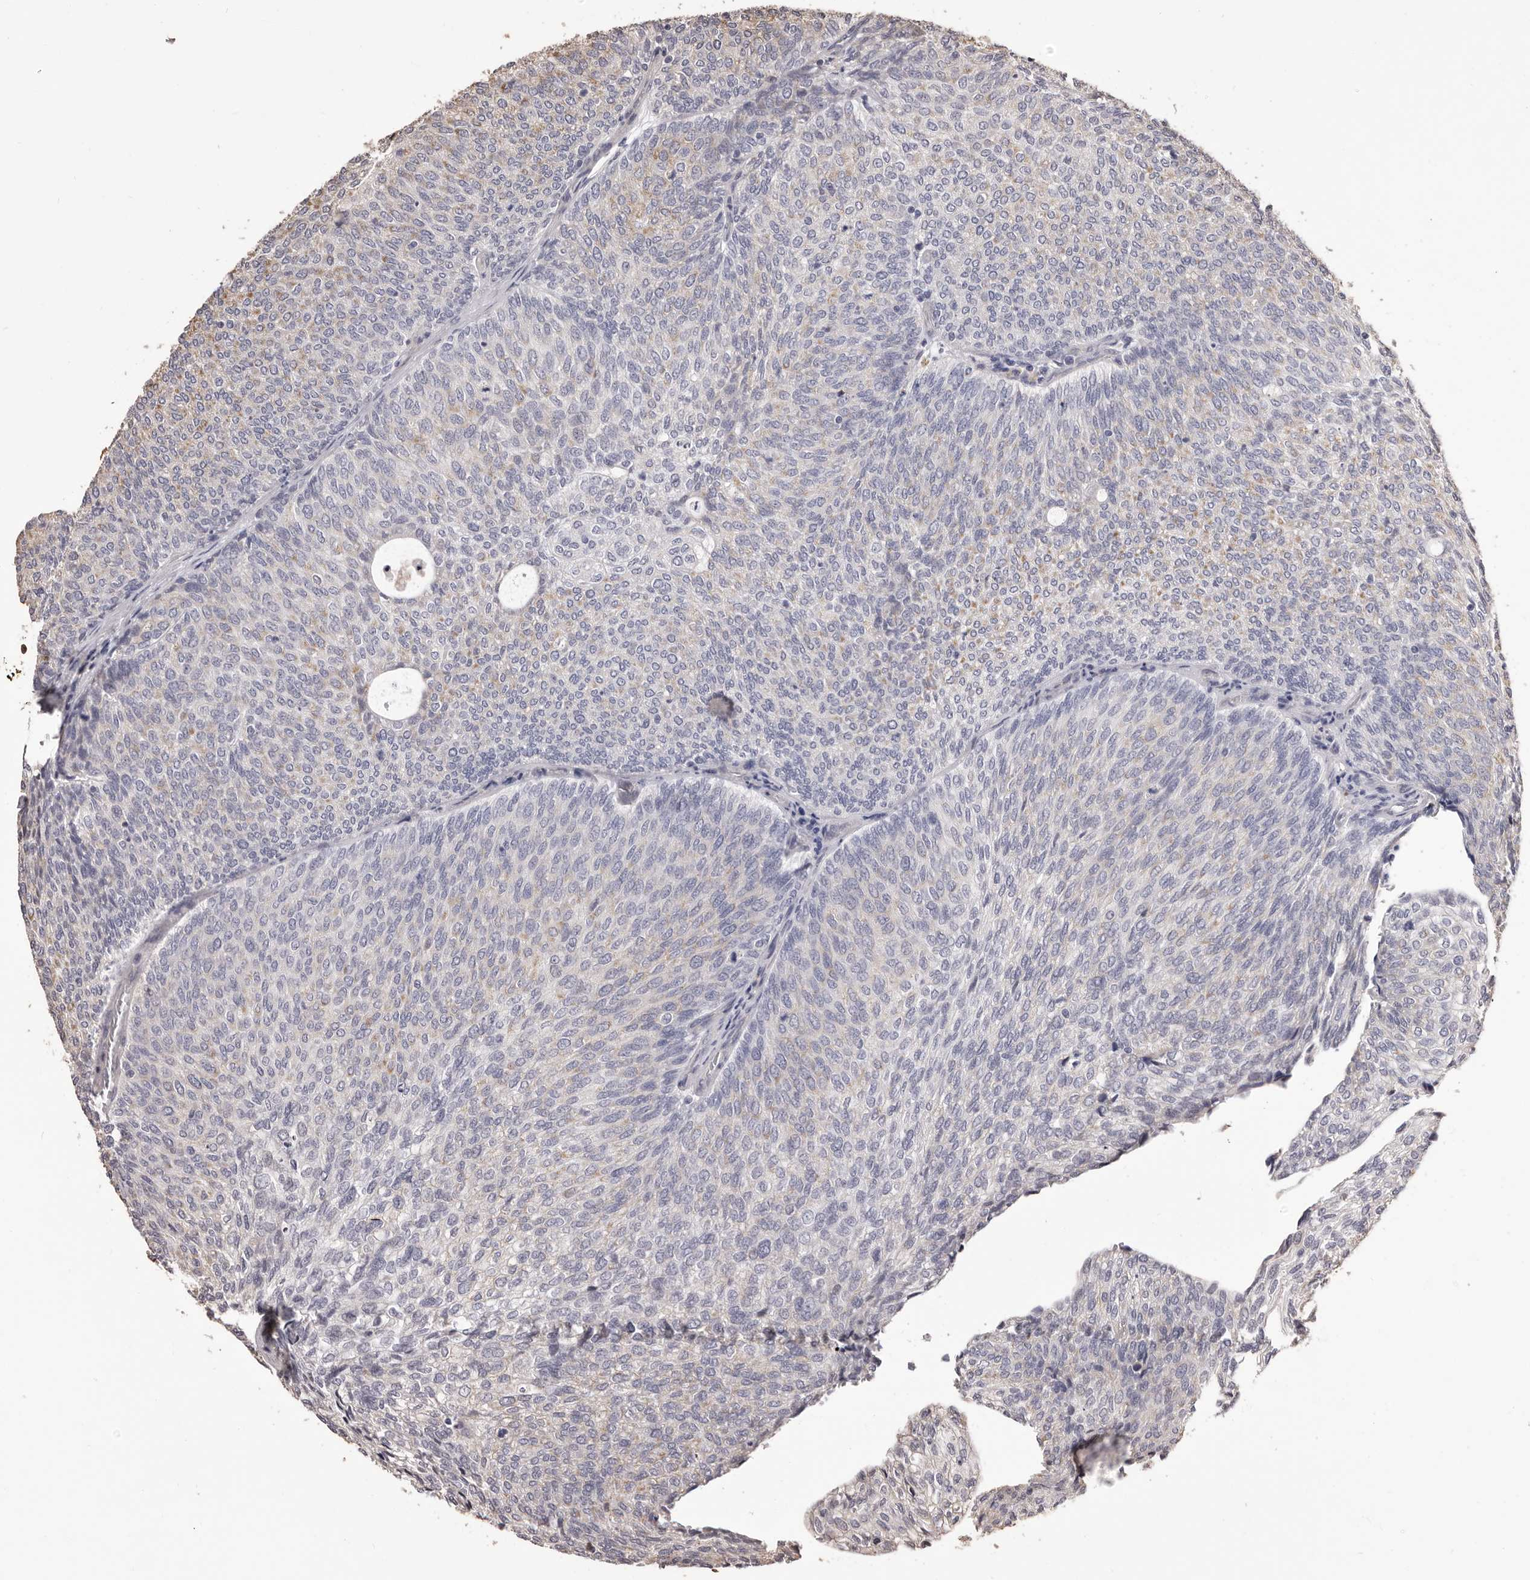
{"staining": {"intensity": "weak", "quantity": "<25%", "location": "cytoplasmic/membranous"}, "tissue": "urothelial cancer", "cell_type": "Tumor cells", "image_type": "cancer", "snomed": [{"axis": "morphology", "description": "Urothelial carcinoma, Low grade"}, {"axis": "topography", "description": "Urinary bladder"}], "caption": "Immunohistochemical staining of human urothelial cancer shows no significant expression in tumor cells.", "gene": "ALPK1", "patient": {"sex": "female", "age": 79}}